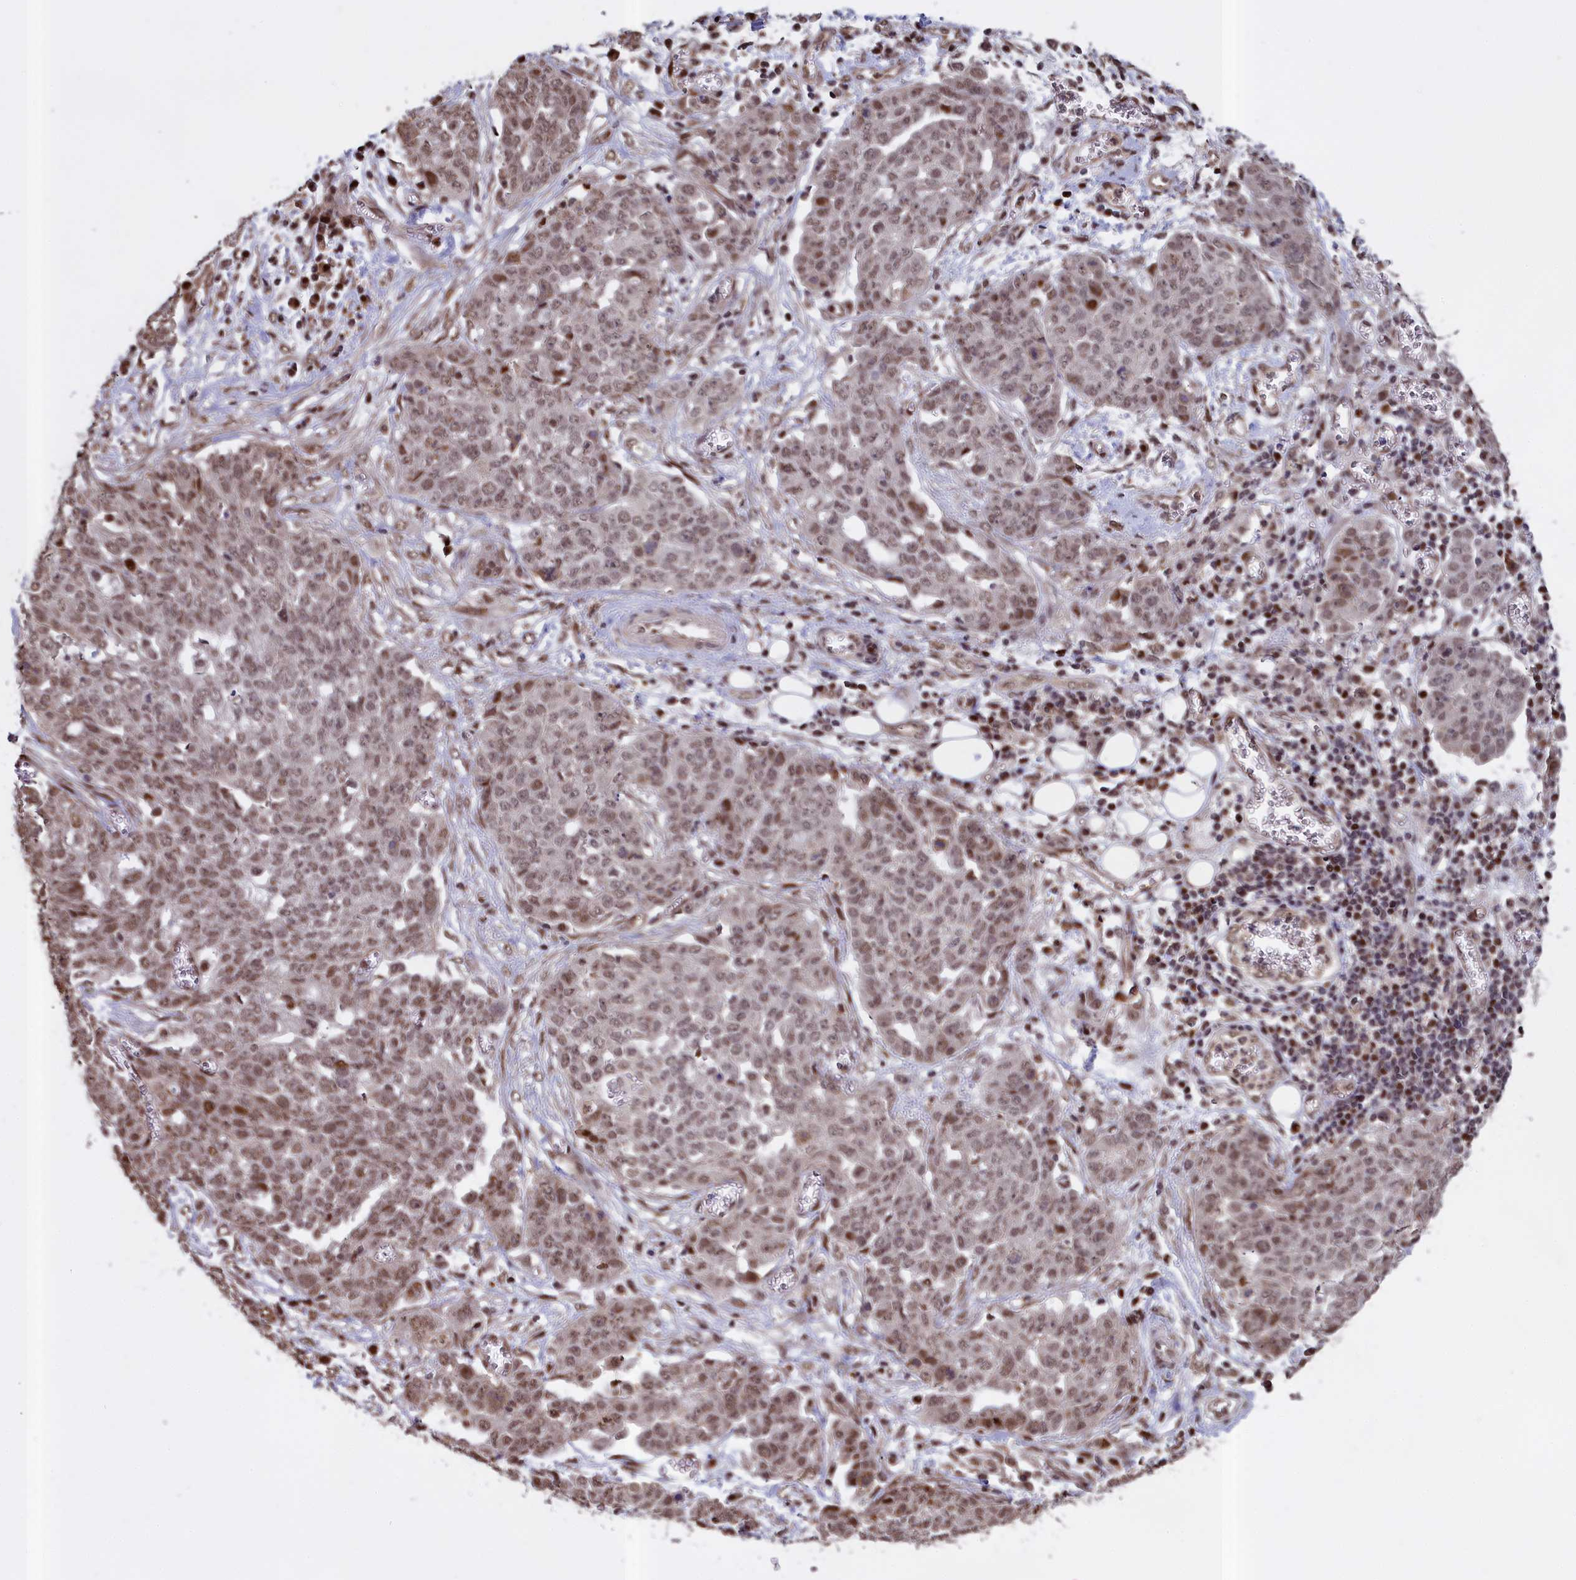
{"staining": {"intensity": "moderate", "quantity": ">75%", "location": "nuclear"}, "tissue": "ovarian cancer", "cell_type": "Tumor cells", "image_type": "cancer", "snomed": [{"axis": "morphology", "description": "Cystadenocarcinoma, serous, NOS"}, {"axis": "topography", "description": "Soft tissue"}, {"axis": "topography", "description": "Ovary"}], "caption": "Serous cystadenocarcinoma (ovarian) was stained to show a protein in brown. There is medium levels of moderate nuclear positivity in approximately >75% of tumor cells.", "gene": "RELB", "patient": {"sex": "female", "age": 57}}